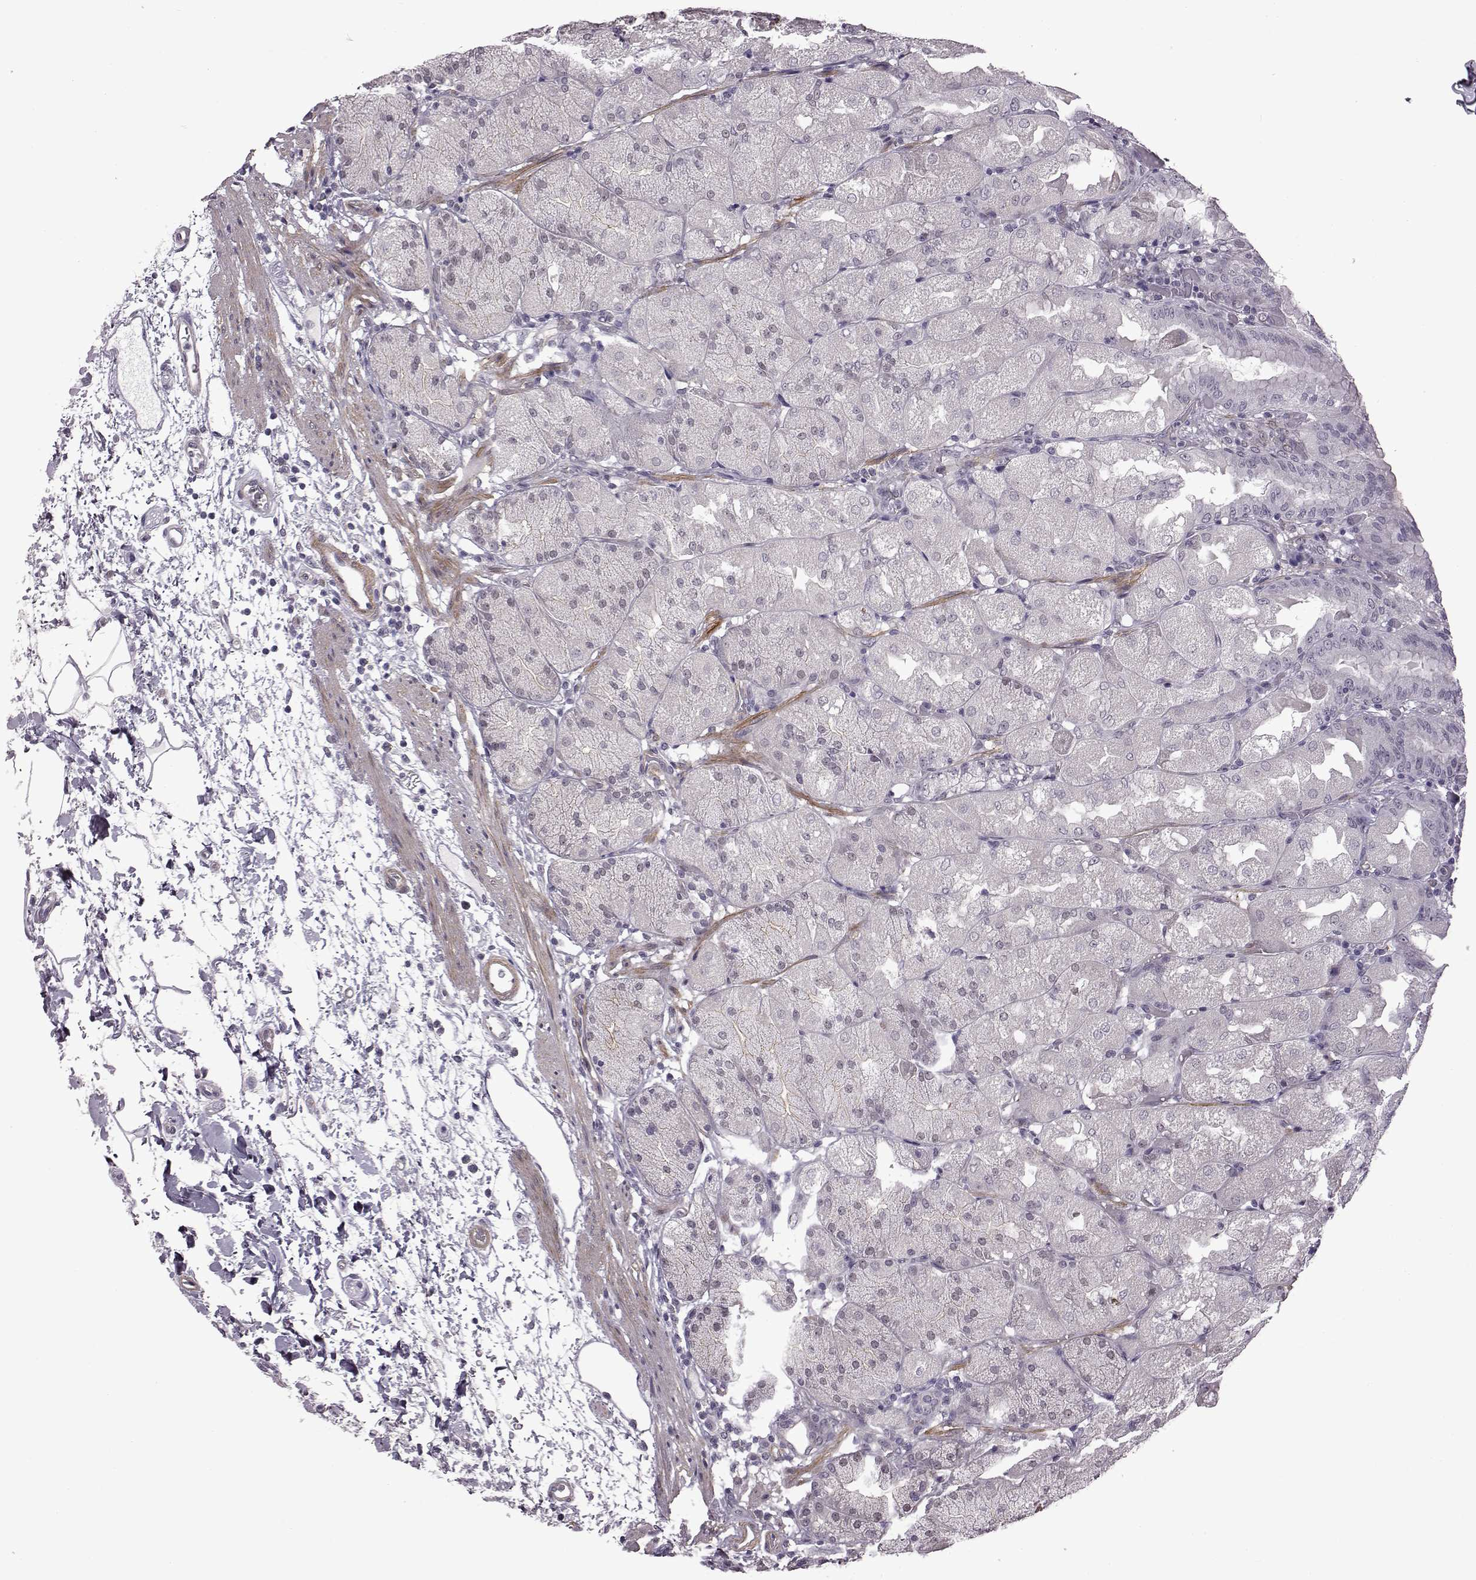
{"staining": {"intensity": "negative", "quantity": "none", "location": "none"}, "tissue": "stomach", "cell_type": "Glandular cells", "image_type": "normal", "snomed": [{"axis": "morphology", "description": "Normal tissue, NOS"}, {"axis": "topography", "description": "Stomach, upper"}, {"axis": "topography", "description": "Stomach"}, {"axis": "topography", "description": "Stomach, lower"}], "caption": "Stomach was stained to show a protein in brown. There is no significant expression in glandular cells. (Stains: DAB (3,3'-diaminobenzidine) immunohistochemistry with hematoxylin counter stain, Microscopy: brightfield microscopy at high magnification).", "gene": "SYNPO2", "patient": {"sex": "male", "age": 62}}